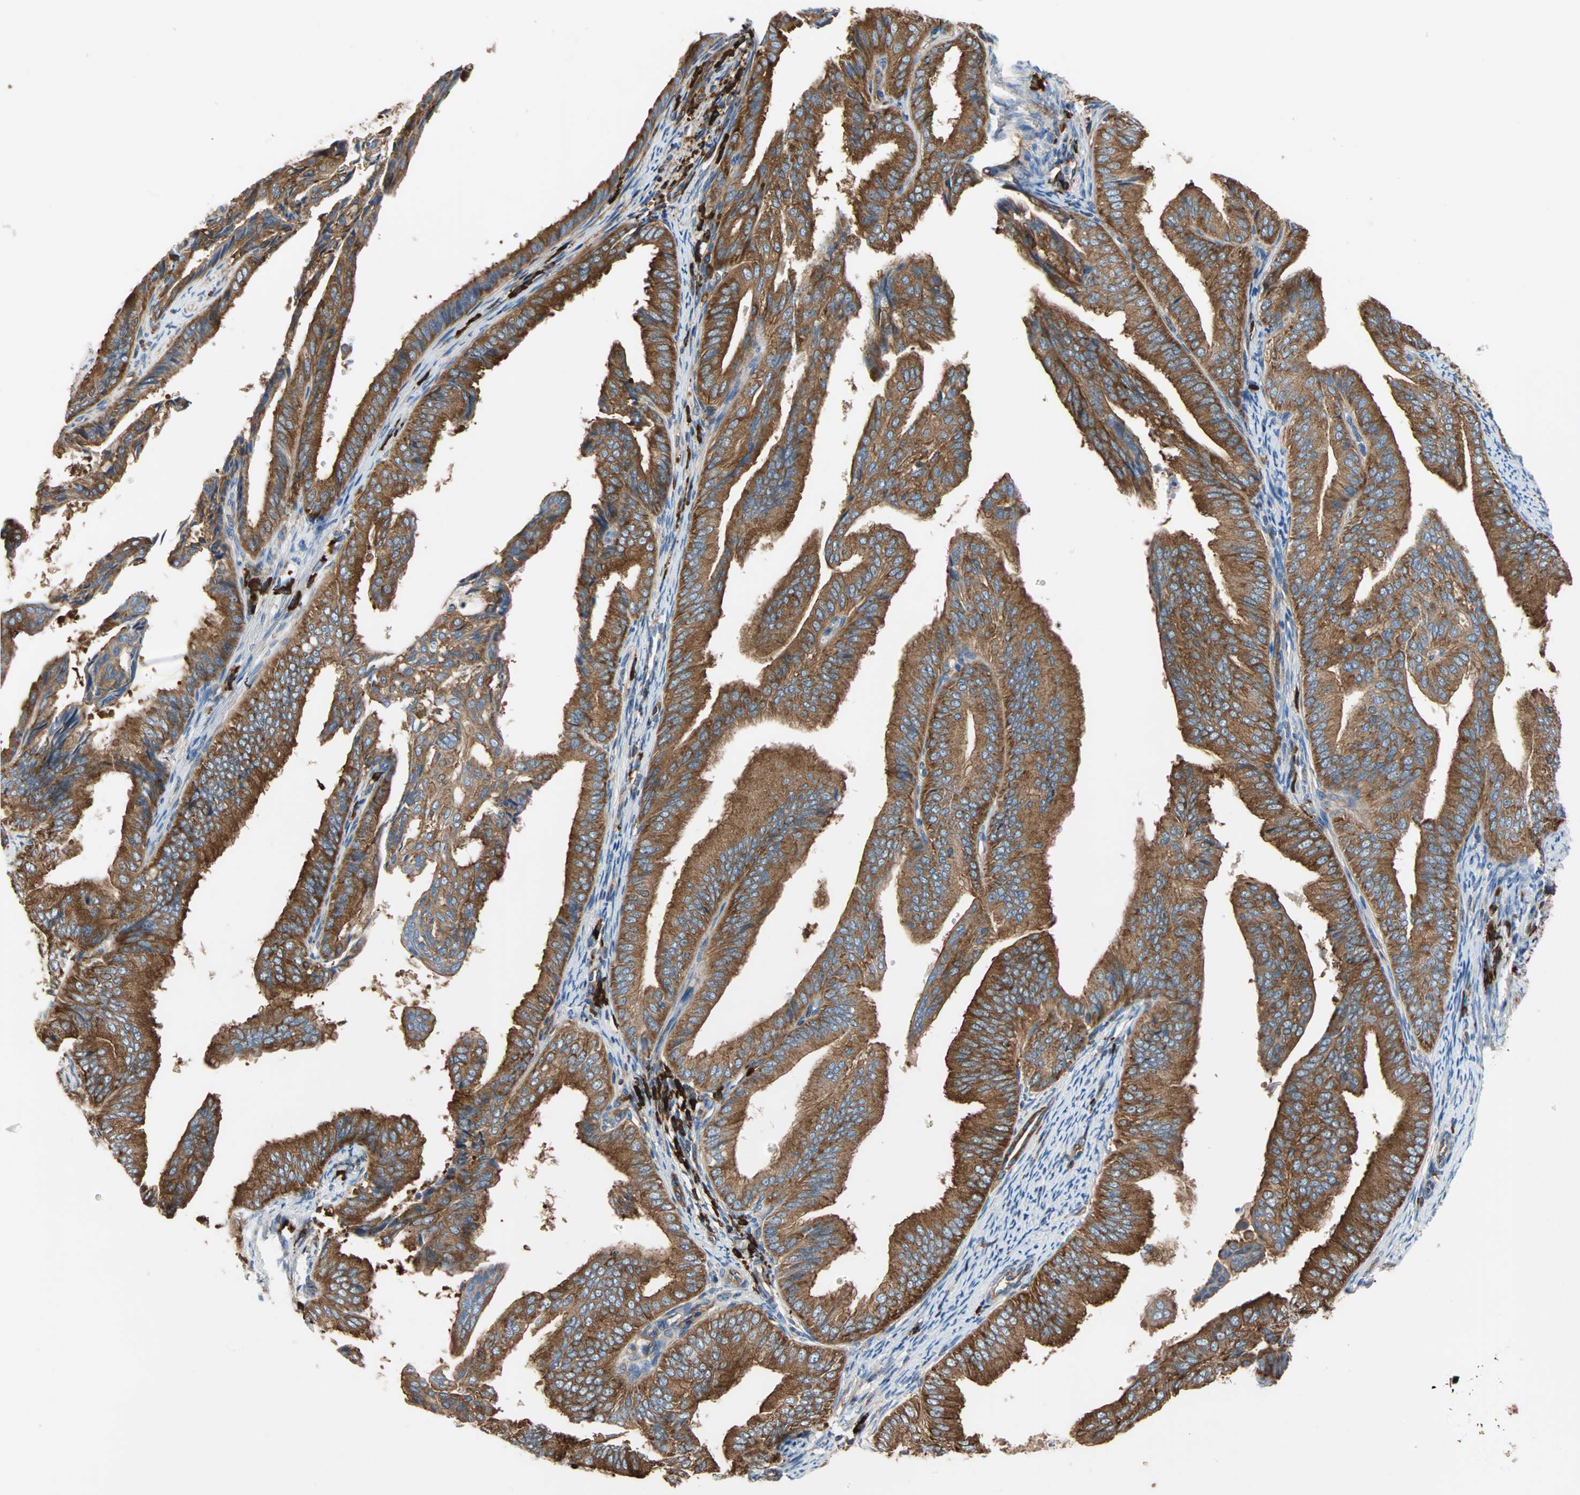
{"staining": {"intensity": "strong", "quantity": ">75%", "location": "cytoplasmic/membranous"}, "tissue": "endometrial cancer", "cell_type": "Tumor cells", "image_type": "cancer", "snomed": [{"axis": "morphology", "description": "Adenocarcinoma, NOS"}, {"axis": "topography", "description": "Endometrium"}], "caption": "A brown stain shows strong cytoplasmic/membranous positivity of a protein in human endometrial cancer tumor cells.", "gene": "EEF2", "patient": {"sex": "female", "age": 58}}